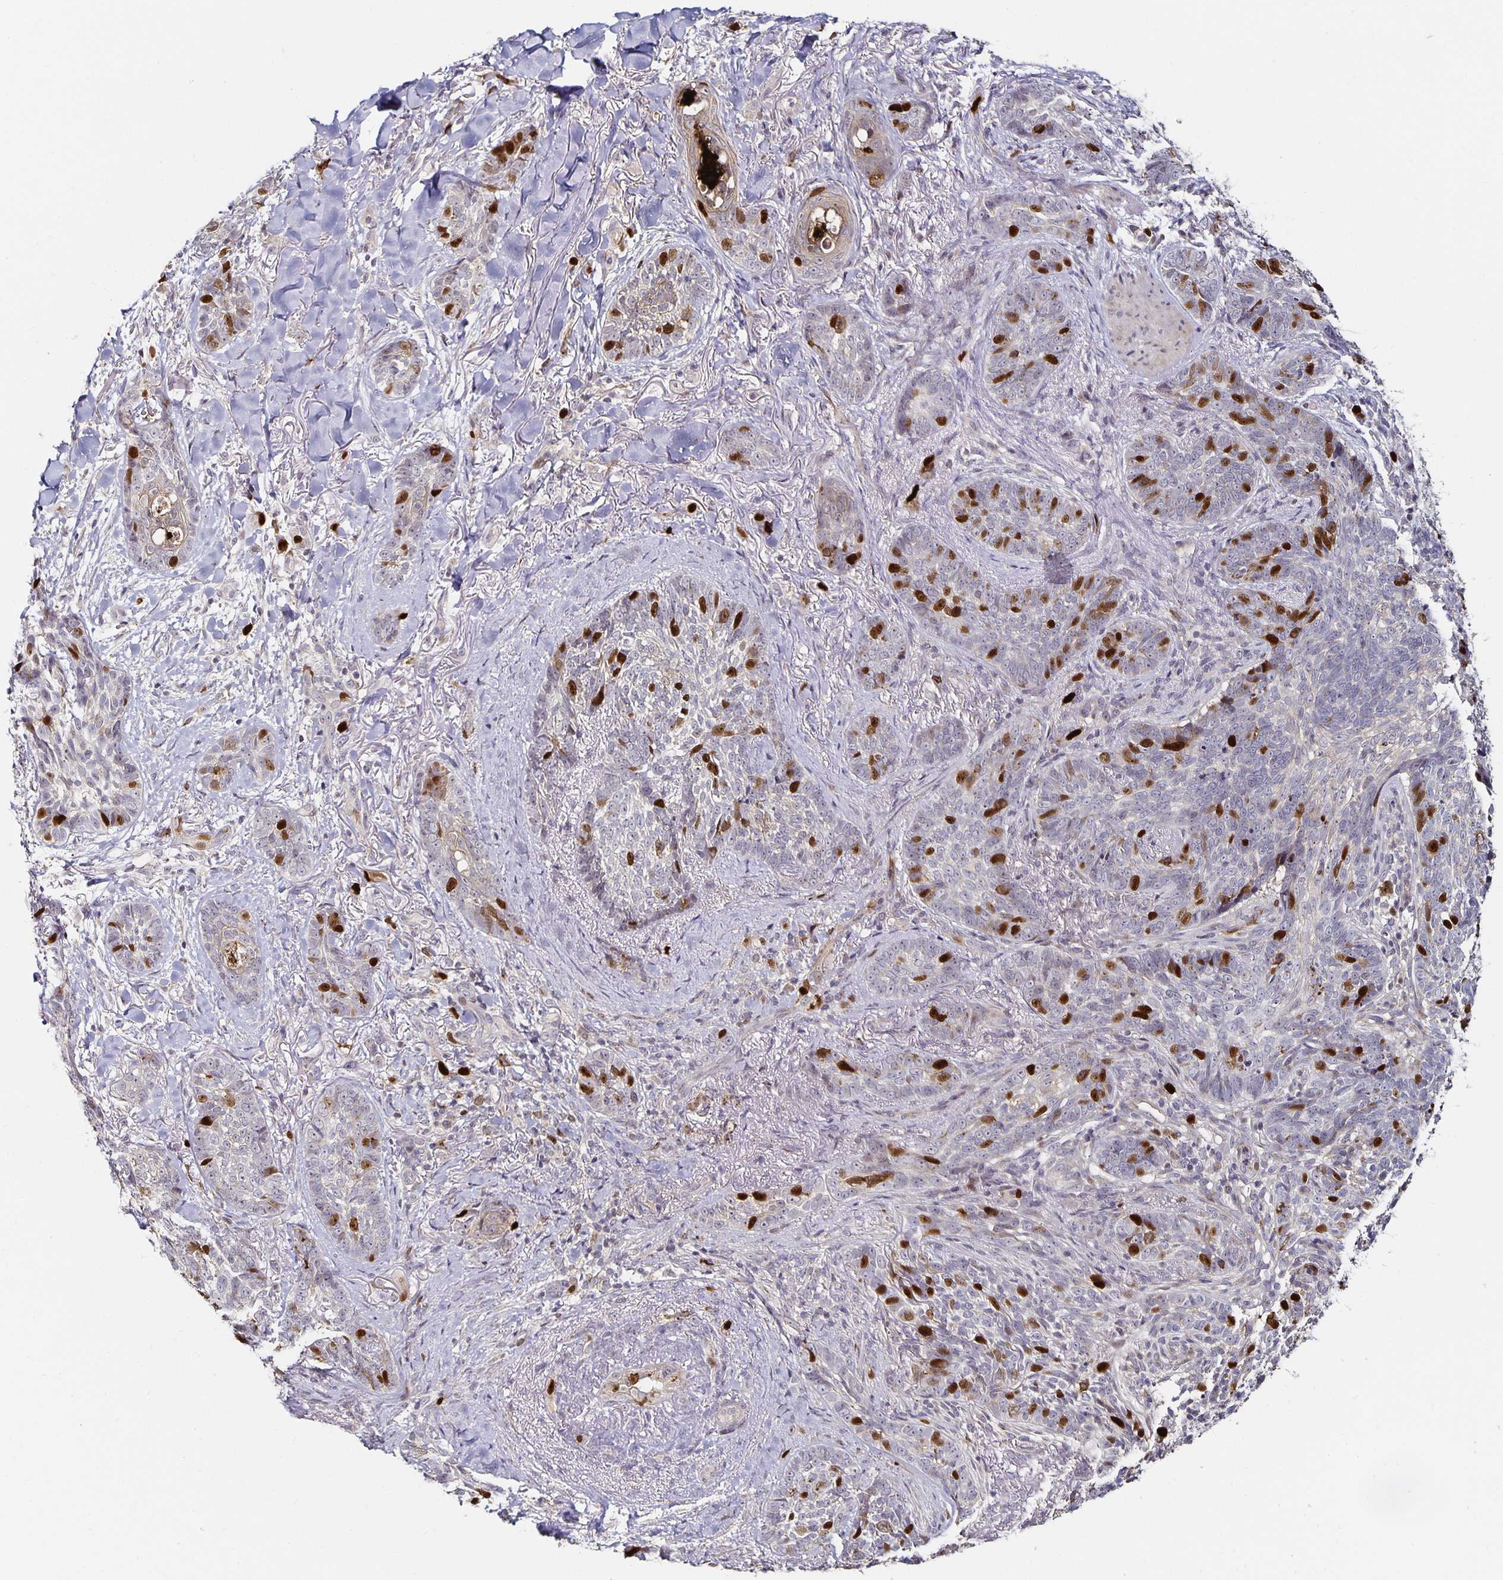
{"staining": {"intensity": "strong", "quantity": "<25%", "location": "nuclear"}, "tissue": "skin cancer", "cell_type": "Tumor cells", "image_type": "cancer", "snomed": [{"axis": "morphology", "description": "Basal cell carcinoma"}, {"axis": "topography", "description": "Skin"}, {"axis": "topography", "description": "Skin of face"}], "caption": "Skin basal cell carcinoma tissue exhibits strong nuclear staining in about <25% of tumor cells", "gene": "ANLN", "patient": {"sex": "male", "age": 88}}